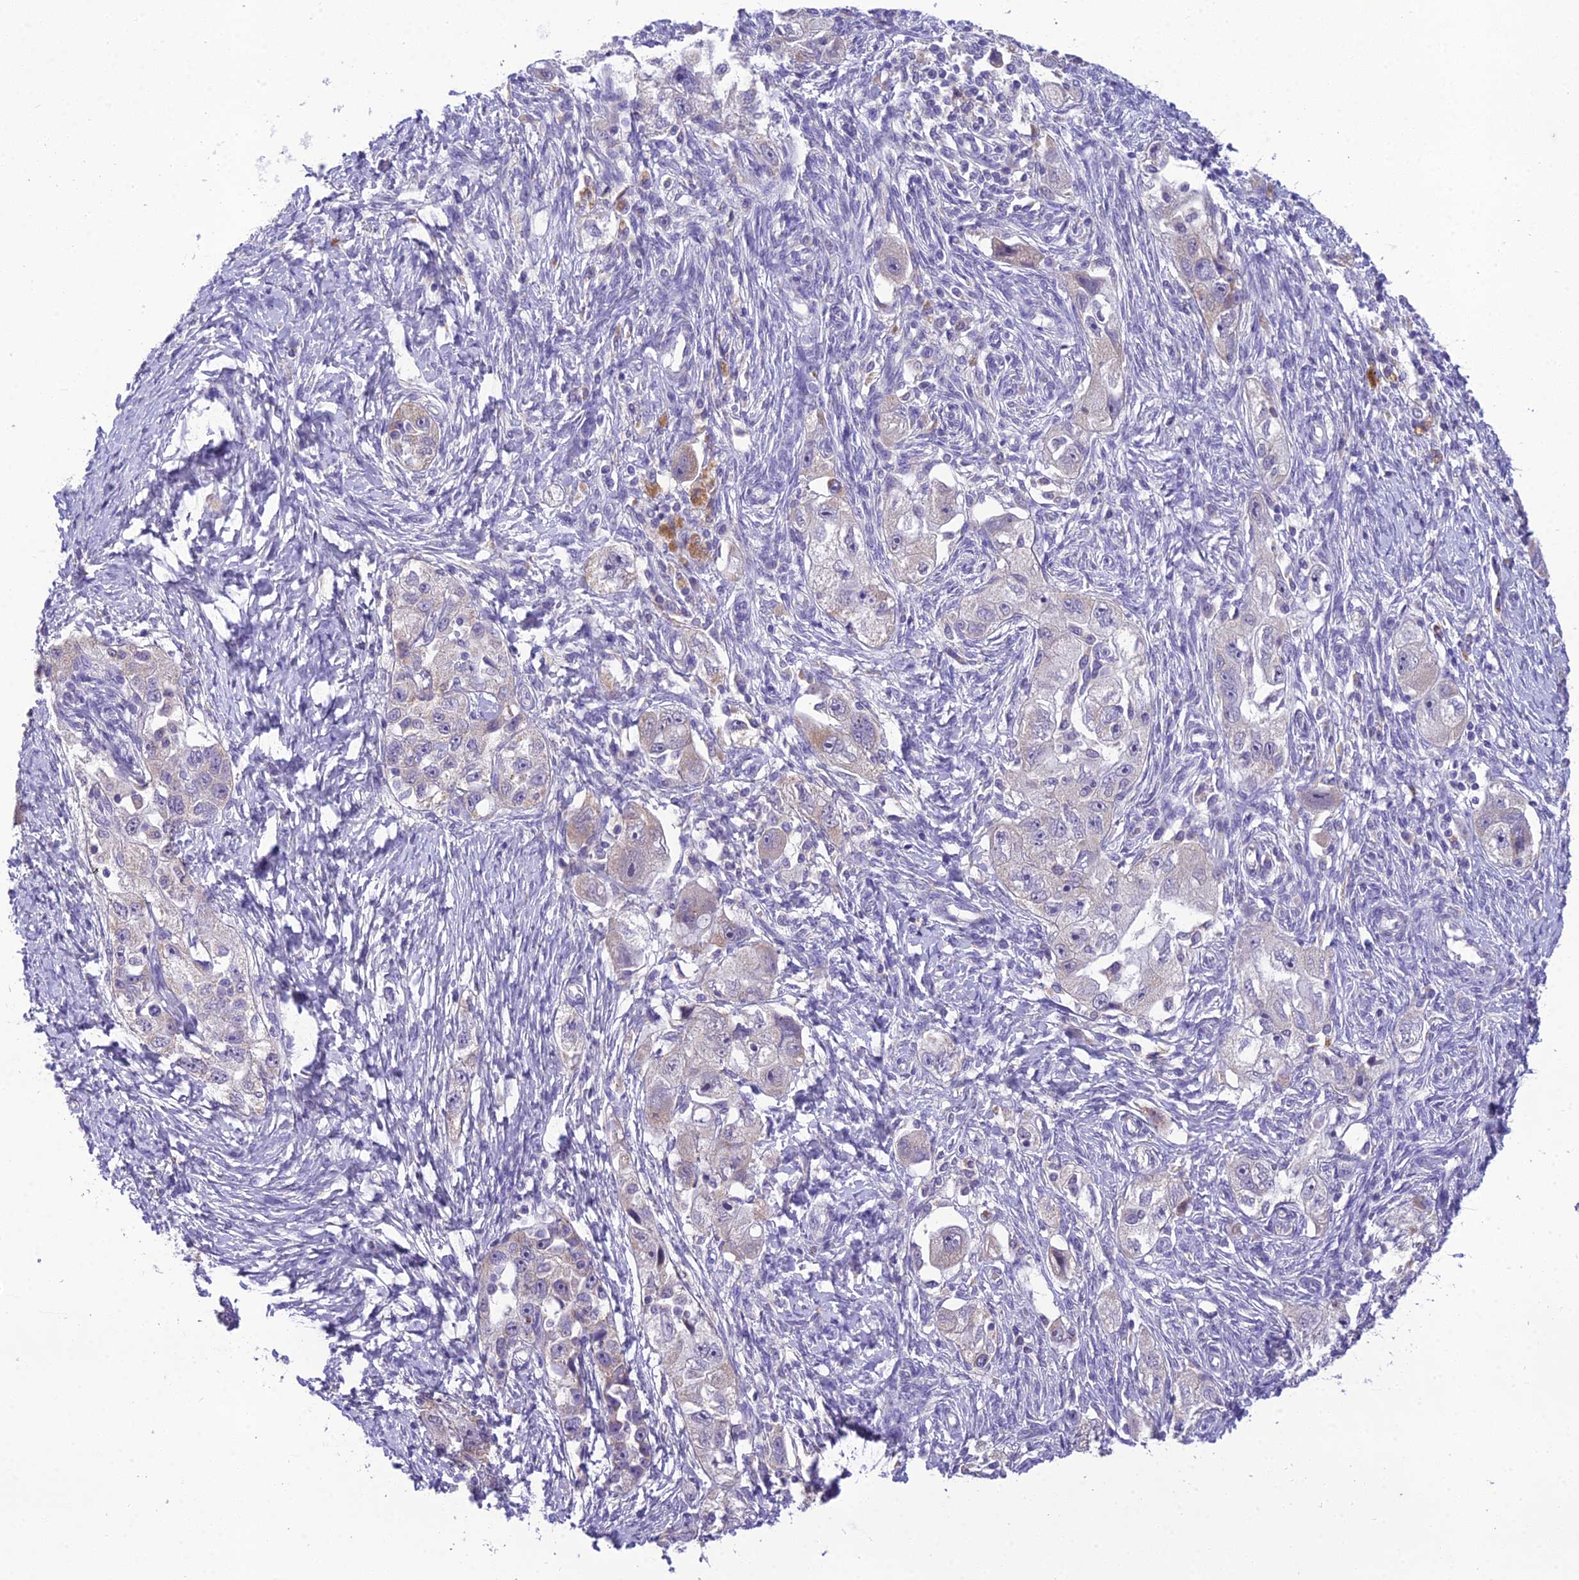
{"staining": {"intensity": "weak", "quantity": "25%-75%", "location": "cytoplasmic/membranous"}, "tissue": "ovarian cancer", "cell_type": "Tumor cells", "image_type": "cancer", "snomed": [{"axis": "morphology", "description": "Carcinoma, NOS"}, {"axis": "morphology", "description": "Cystadenocarcinoma, serous, NOS"}, {"axis": "topography", "description": "Ovary"}], "caption": "IHC (DAB) staining of human serous cystadenocarcinoma (ovarian) reveals weak cytoplasmic/membranous protein staining in approximately 25%-75% of tumor cells. (DAB (3,3'-diaminobenzidine) = brown stain, brightfield microscopy at high magnification).", "gene": "MIIP", "patient": {"sex": "female", "age": 69}}